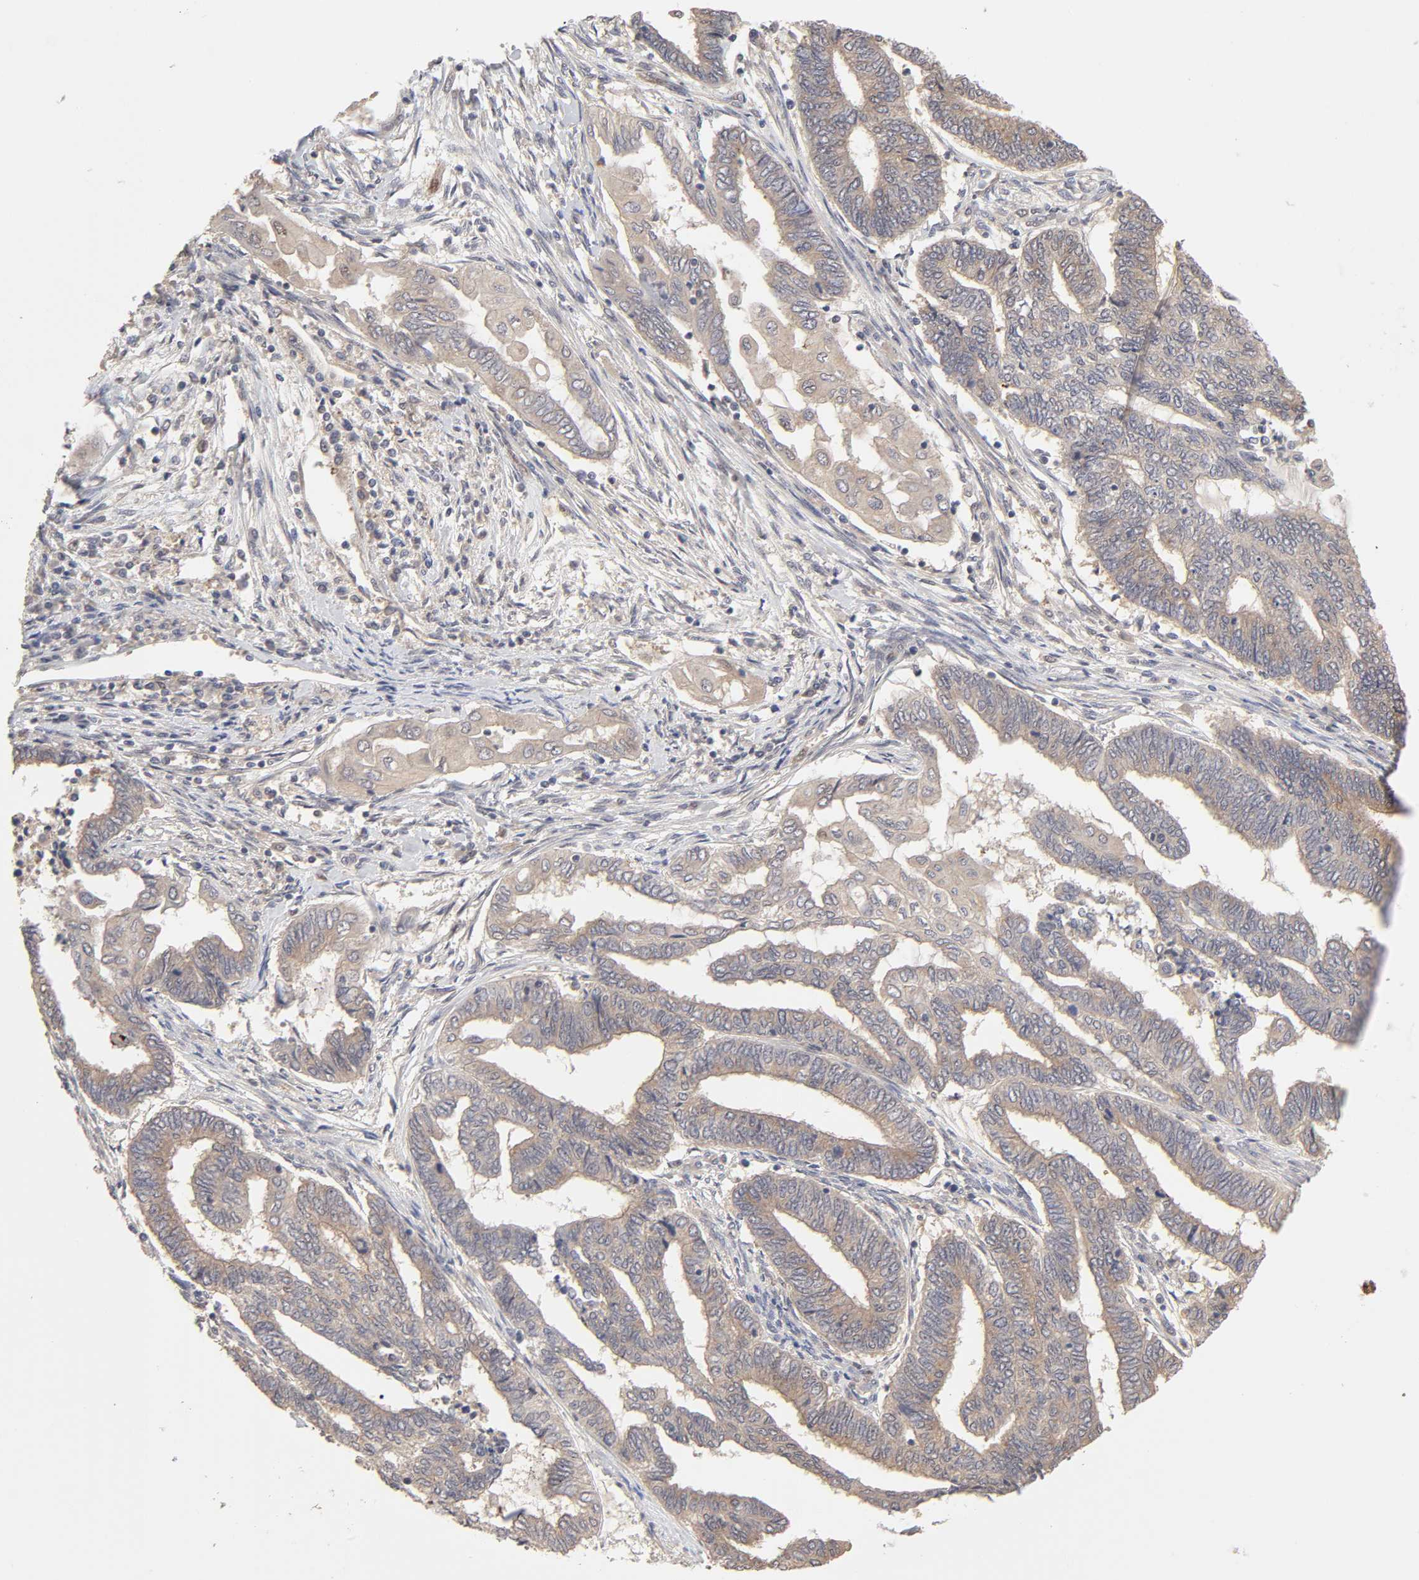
{"staining": {"intensity": "weak", "quantity": "25%-75%", "location": "cytoplasmic/membranous"}, "tissue": "endometrial cancer", "cell_type": "Tumor cells", "image_type": "cancer", "snomed": [{"axis": "morphology", "description": "Adenocarcinoma, NOS"}, {"axis": "topography", "description": "Uterus"}, {"axis": "topography", "description": "Endometrium"}], "caption": "Endometrial adenocarcinoma stained with immunohistochemistry (IHC) displays weak cytoplasmic/membranous expression in about 25%-75% of tumor cells.", "gene": "MAPK1", "patient": {"sex": "female", "age": 70}}